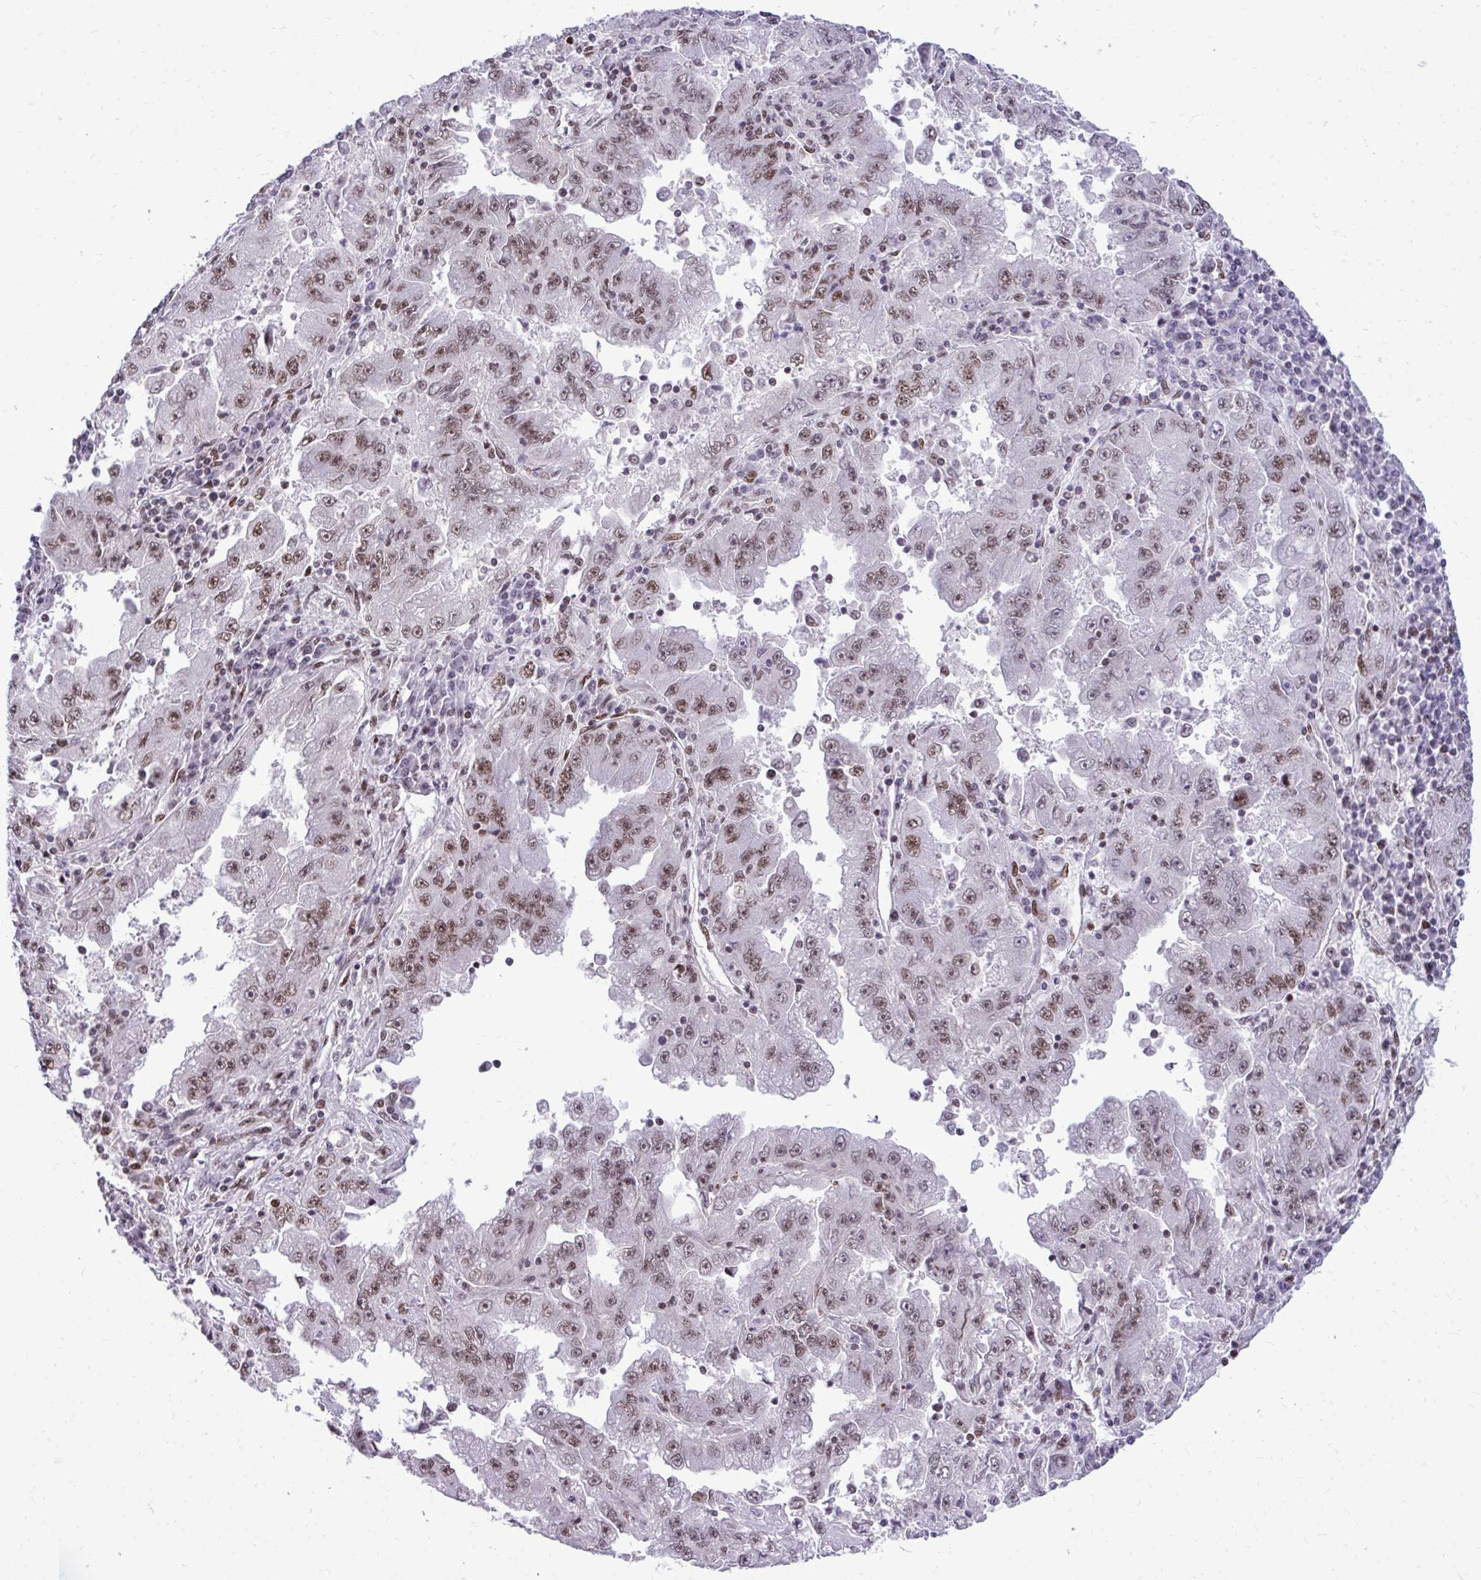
{"staining": {"intensity": "moderate", "quantity": ">75%", "location": "nuclear"}, "tissue": "lung cancer", "cell_type": "Tumor cells", "image_type": "cancer", "snomed": [{"axis": "morphology", "description": "Adenocarcinoma, NOS"}, {"axis": "morphology", "description": "Adenocarcinoma primary or metastatic"}, {"axis": "topography", "description": "Lung"}], "caption": "This photomicrograph displays immunohistochemistry staining of human lung adenocarcinoma, with medium moderate nuclear staining in approximately >75% of tumor cells.", "gene": "CDYL", "patient": {"sex": "male", "age": 74}}